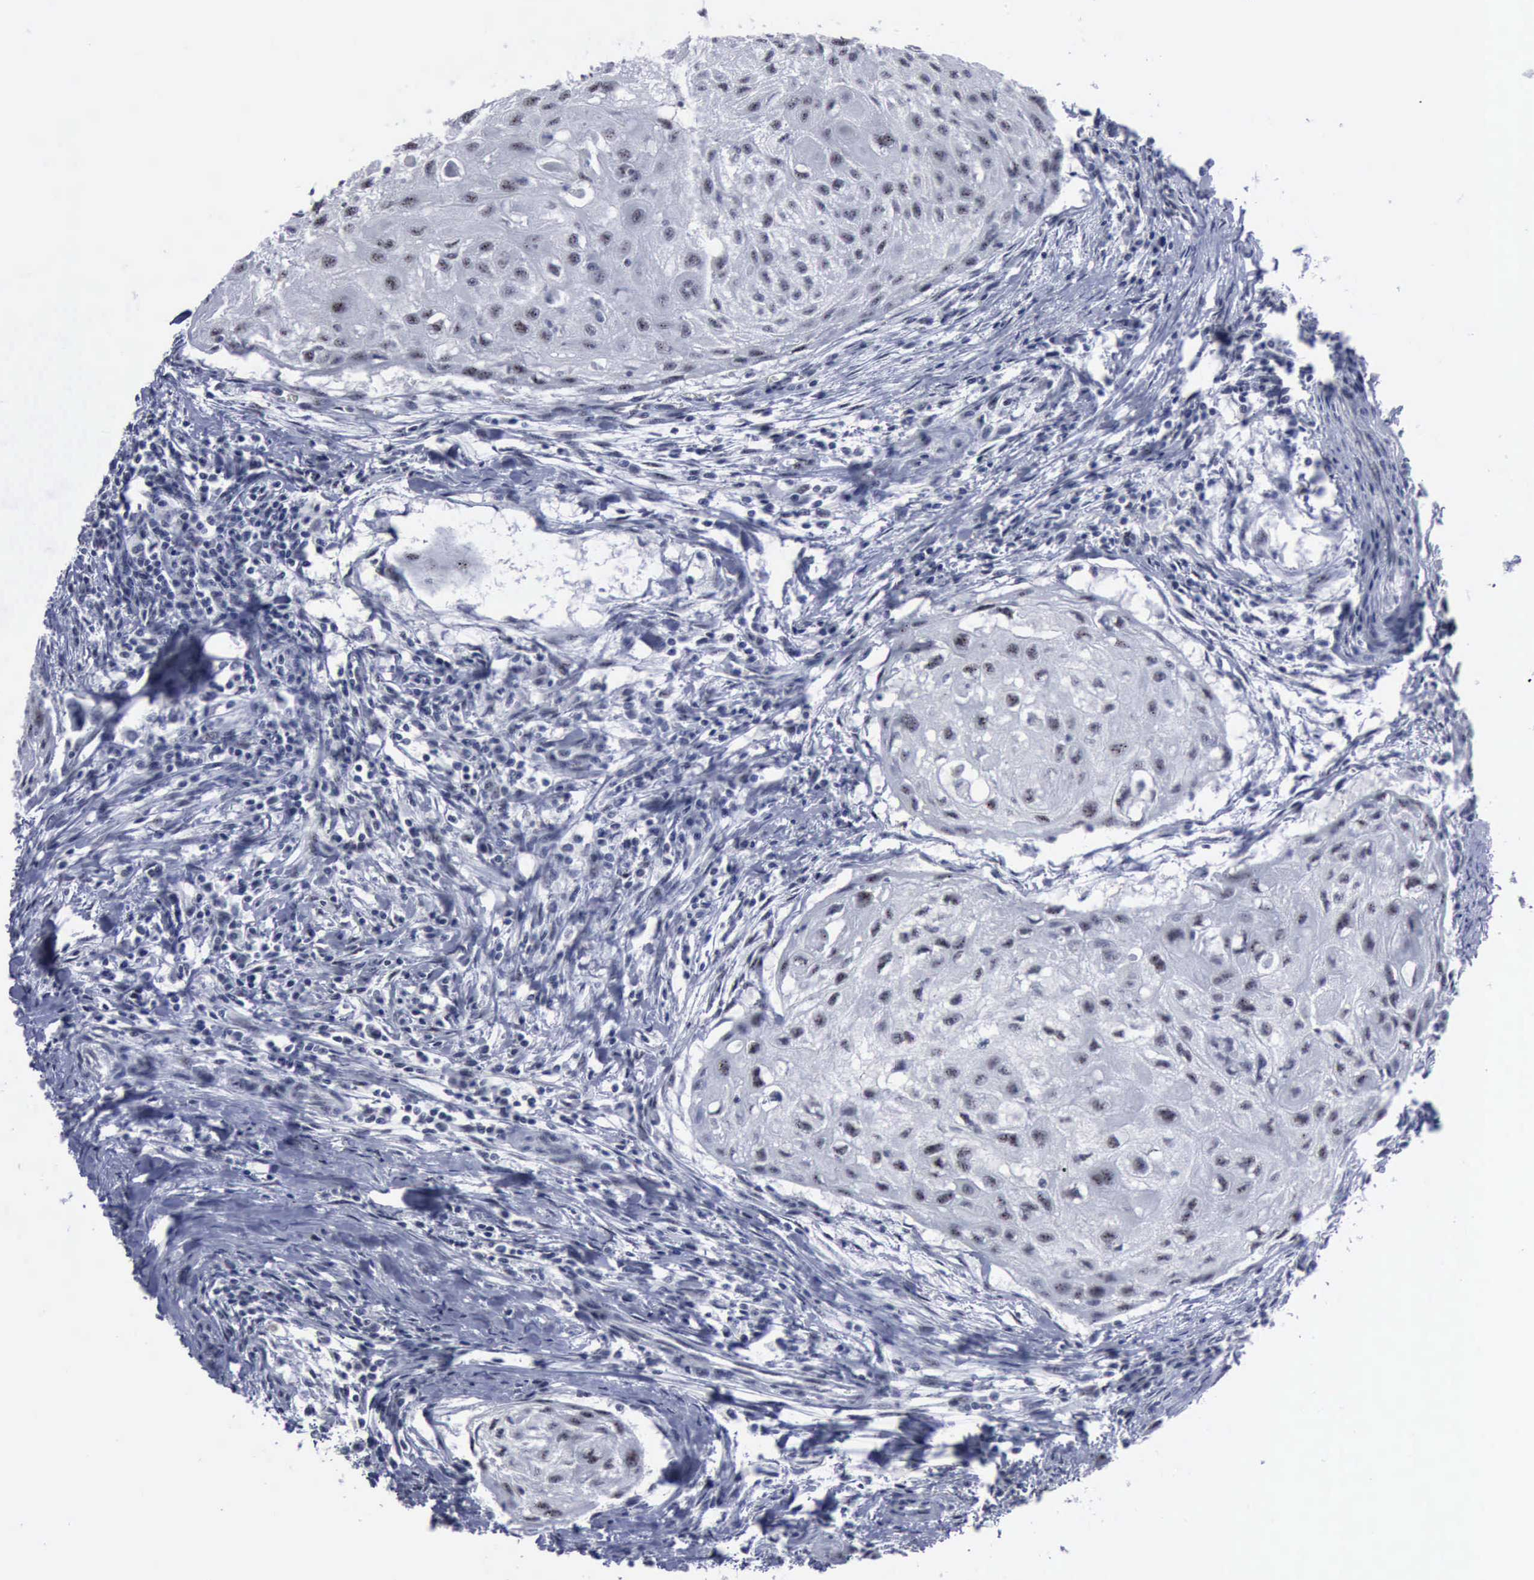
{"staining": {"intensity": "moderate", "quantity": ">75%", "location": "nuclear"}, "tissue": "head and neck cancer", "cell_type": "Tumor cells", "image_type": "cancer", "snomed": [{"axis": "morphology", "description": "Squamous cell carcinoma, NOS"}, {"axis": "topography", "description": "Head-Neck"}], "caption": "This is a micrograph of immunohistochemistry staining of squamous cell carcinoma (head and neck), which shows moderate positivity in the nuclear of tumor cells.", "gene": "BRD1", "patient": {"sex": "male", "age": 64}}